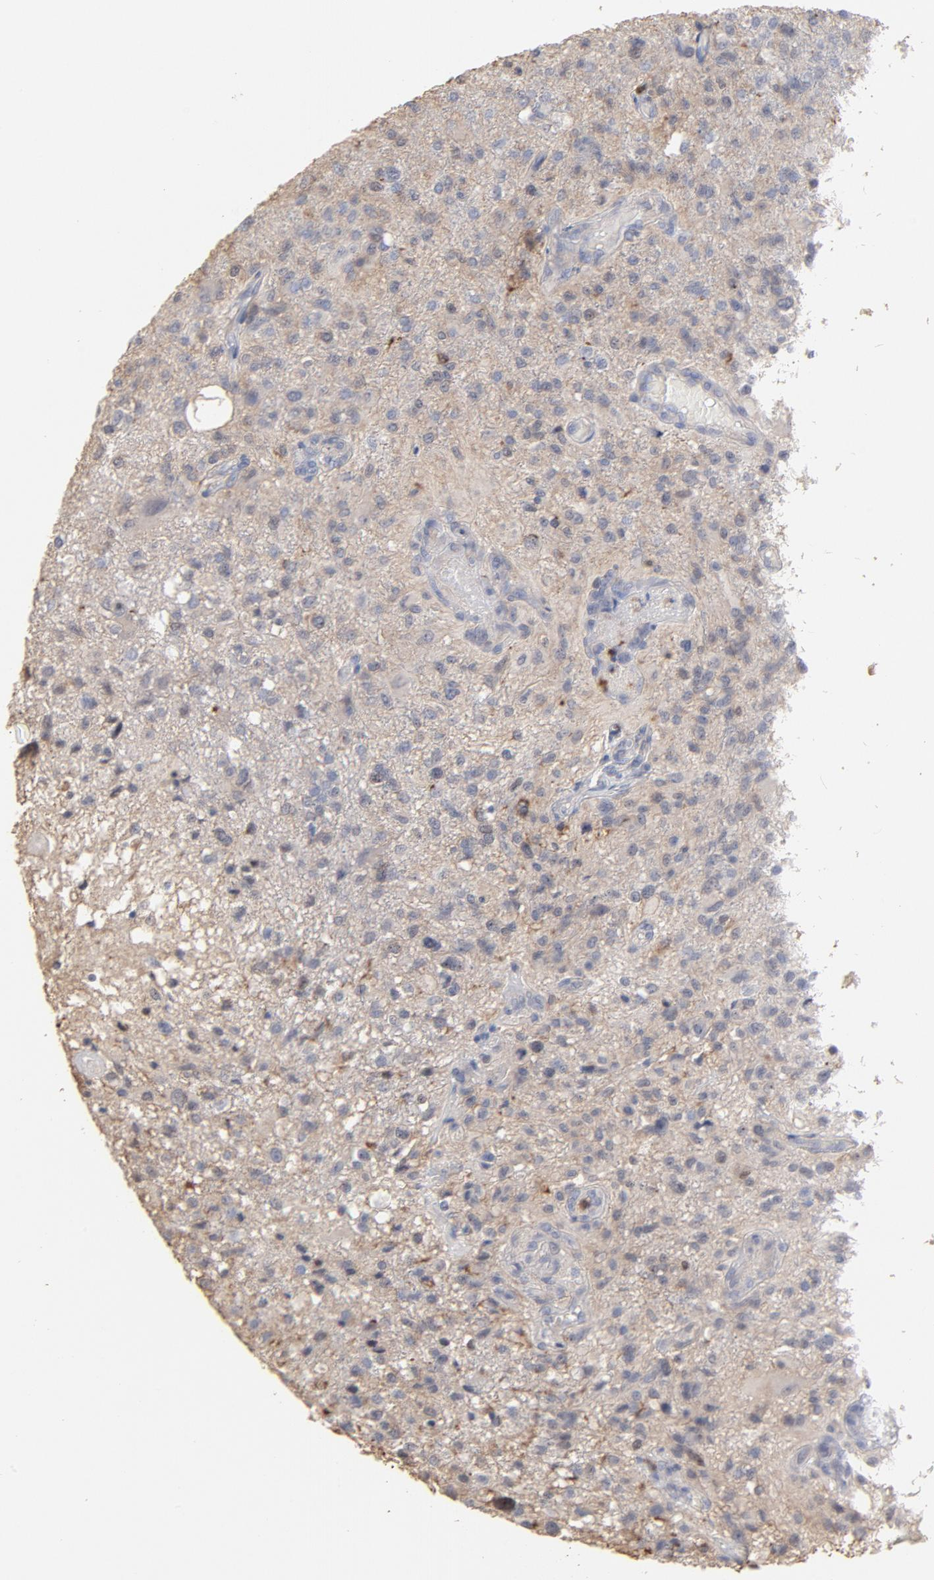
{"staining": {"intensity": "moderate", "quantity": "25%-75%", "location": "cytoplasmic/membranous,nuclear"}, "tissue": "glioma", "cell_type": "Tumor cells", "image_type": "cancer", "snomed": [{"axis": "morphology", "description": "Glioma, malignant, High grade"}, {"axis": "topography", "description": "Cerebral cortex"}], "caption": "The immunohistochemical stain shows moderate cytoplasmic/membranous and nuclear positivity in tumor cells of high-grade glioma (malignant) tissue.", "gene": "PNMA1", "patient": {"sex": "male", "age": 76}}